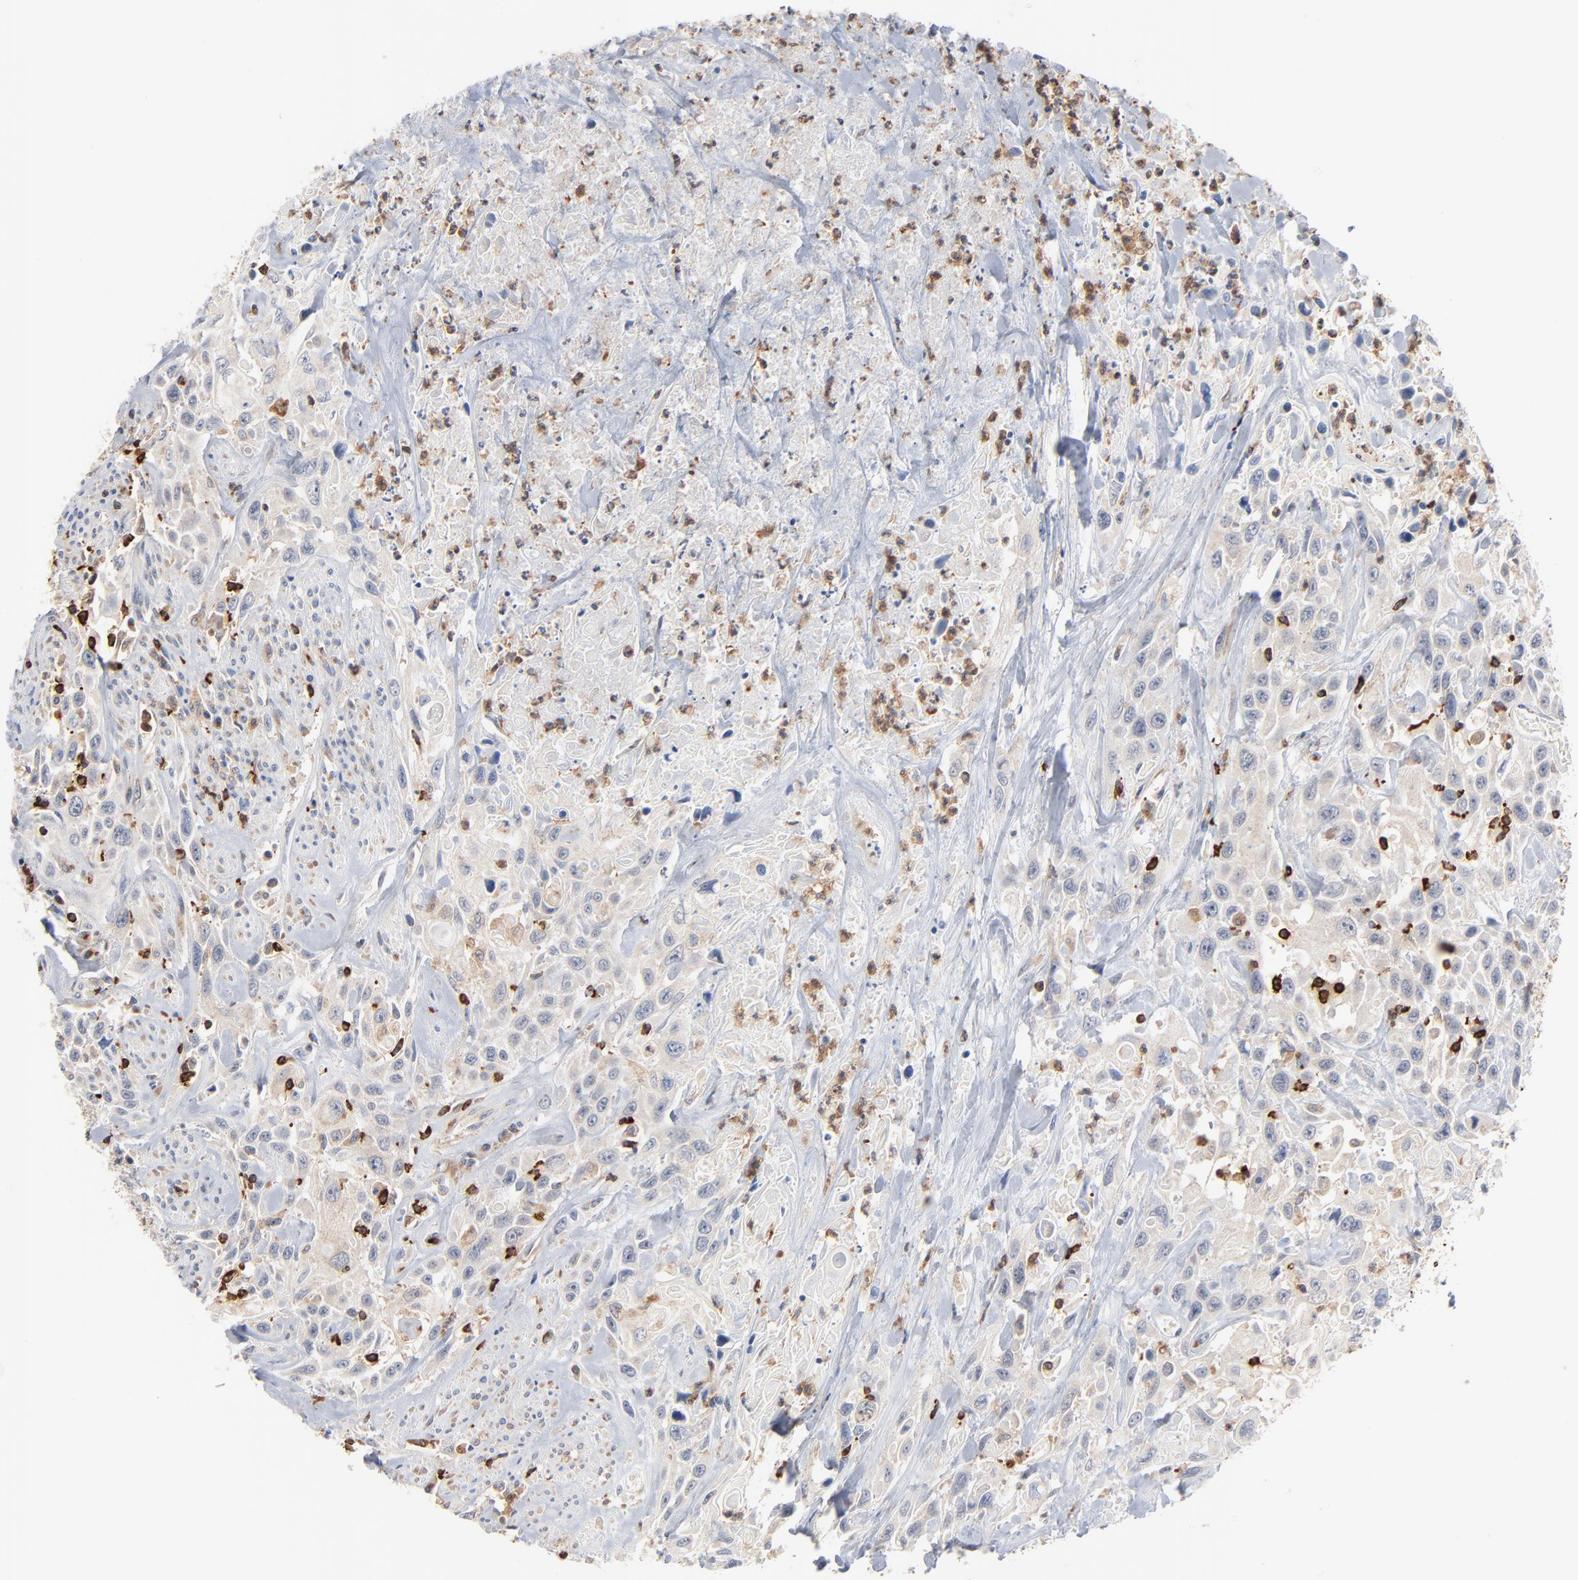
{"staining": {"intensity": "negative", "quantity": "none", "location": "none"}, "tissue": "urothelial cancer", "cell_type": "Tumor cells", "image_type": "cancer", "snomed": [{"axis": "morphology", "description": "Urothelial carcinoma, High grade"}, {"axis": "topography", "description": "Urinary bladder"}], "caption": "Immunohistochemistry histopathology image of neoplastic tissue: high-grade urothelial carcinoma stained with DAB (3,3'-diaminobenzidine) reveals no significant protein positivity in tumor cells. (DAB immunohistochemistry (IHC) with hematoxylin counter stain).", "gene": "SH3KBP1", "patient": {"sex": "female", "age": 84}}